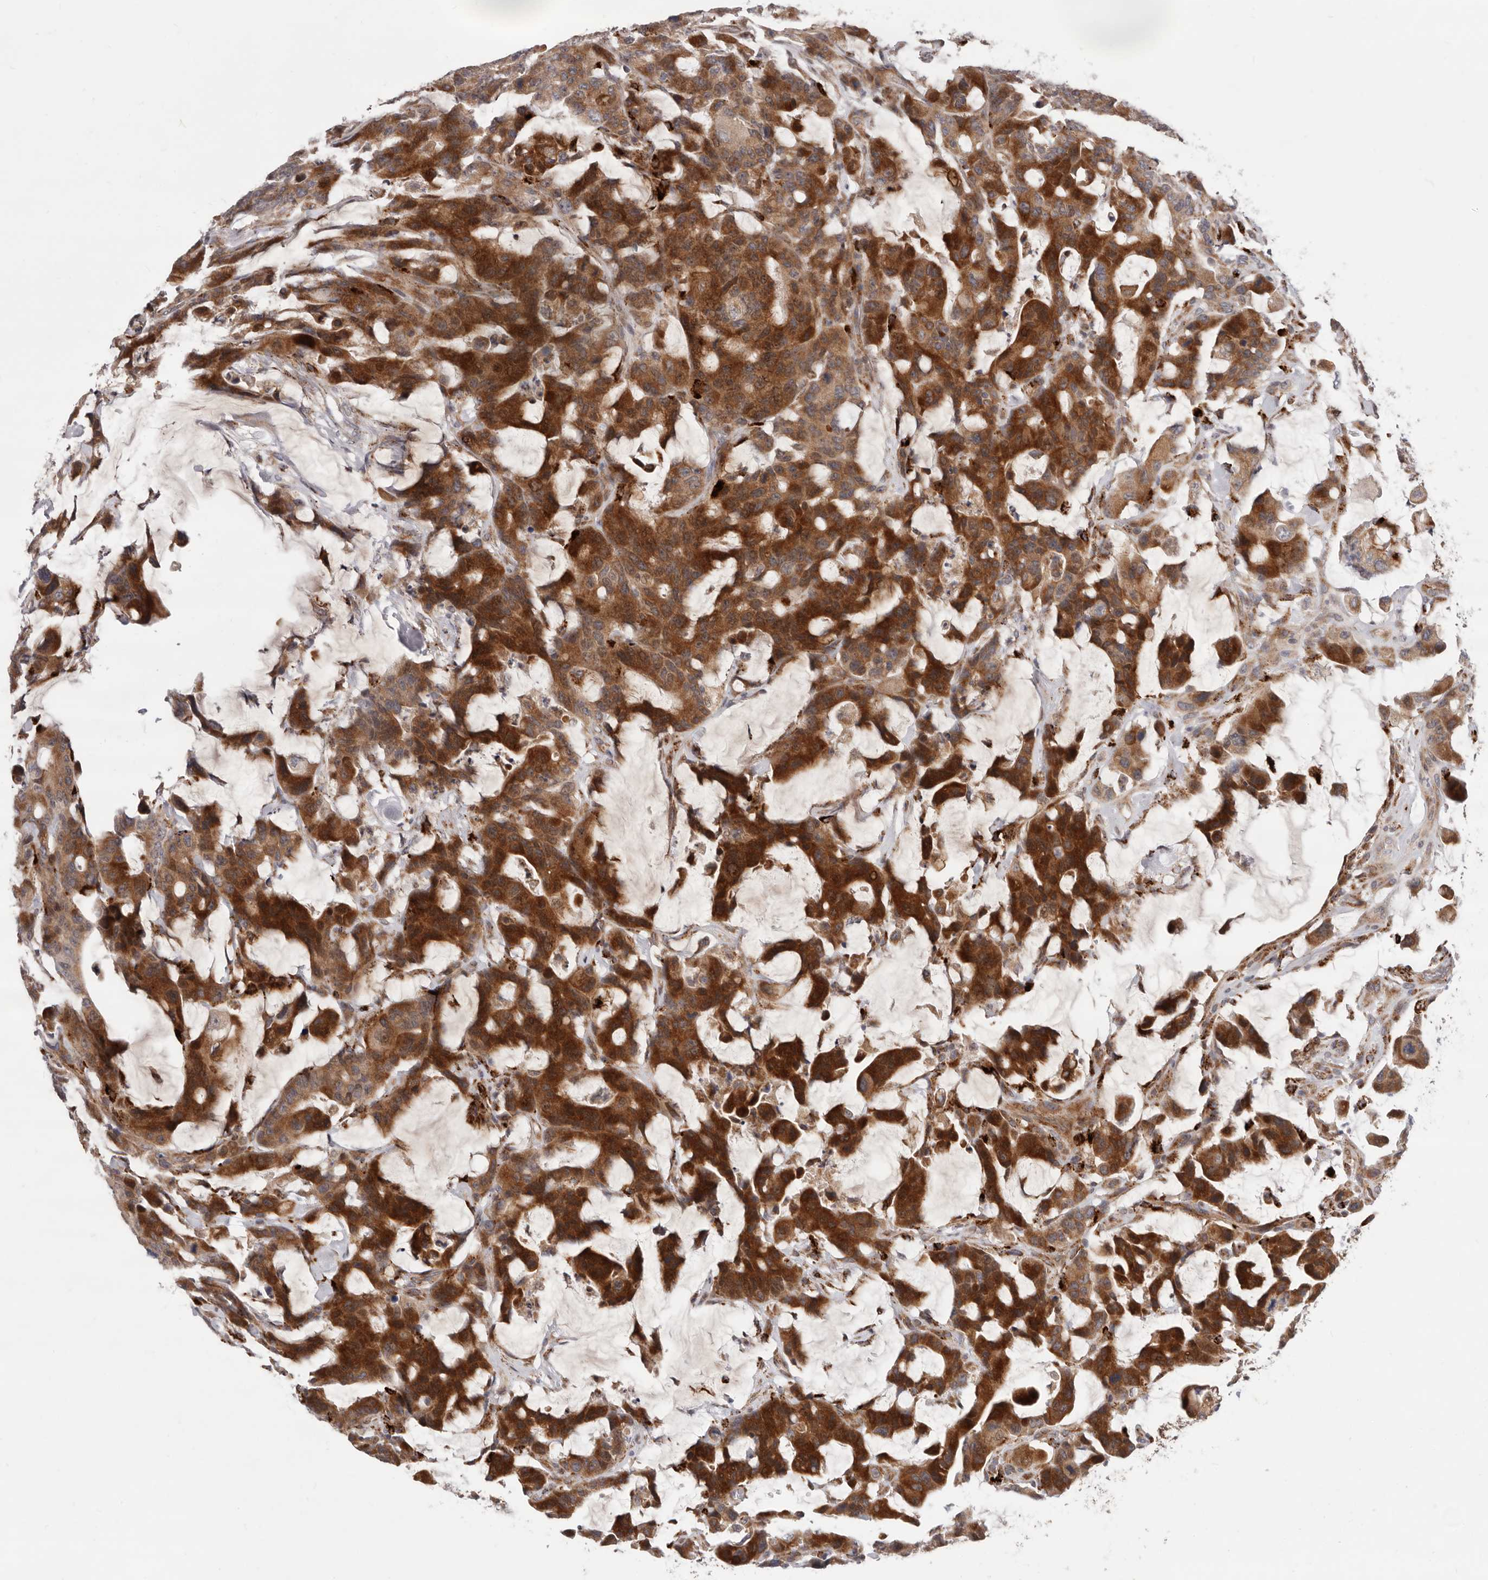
{"staining": {"intensity": "strong", "quantity": ">75%", "location": "cytoplasmic/membranous"}, "tissue": "colorectal cancer", "cell_type": "Tumor cells", "image_type": "cancer", "snomed": [{"axis": "morphology", "description": "Adenocarcinoma, NOS"}, {"axis": "topography", "description": "Colon"}], "caption": "This photomicrograph demonstrates adenocarcinoma (colorectal) stained with immunohistochemistry (IHC) to label a protein in brown. The cytoplasmic/membranous of tumor cells show strong positivity for the protein. Nuclei are counter-stained blue.", "gene": "TOR3A", "patient": {"sex": "male", "age": 76}}